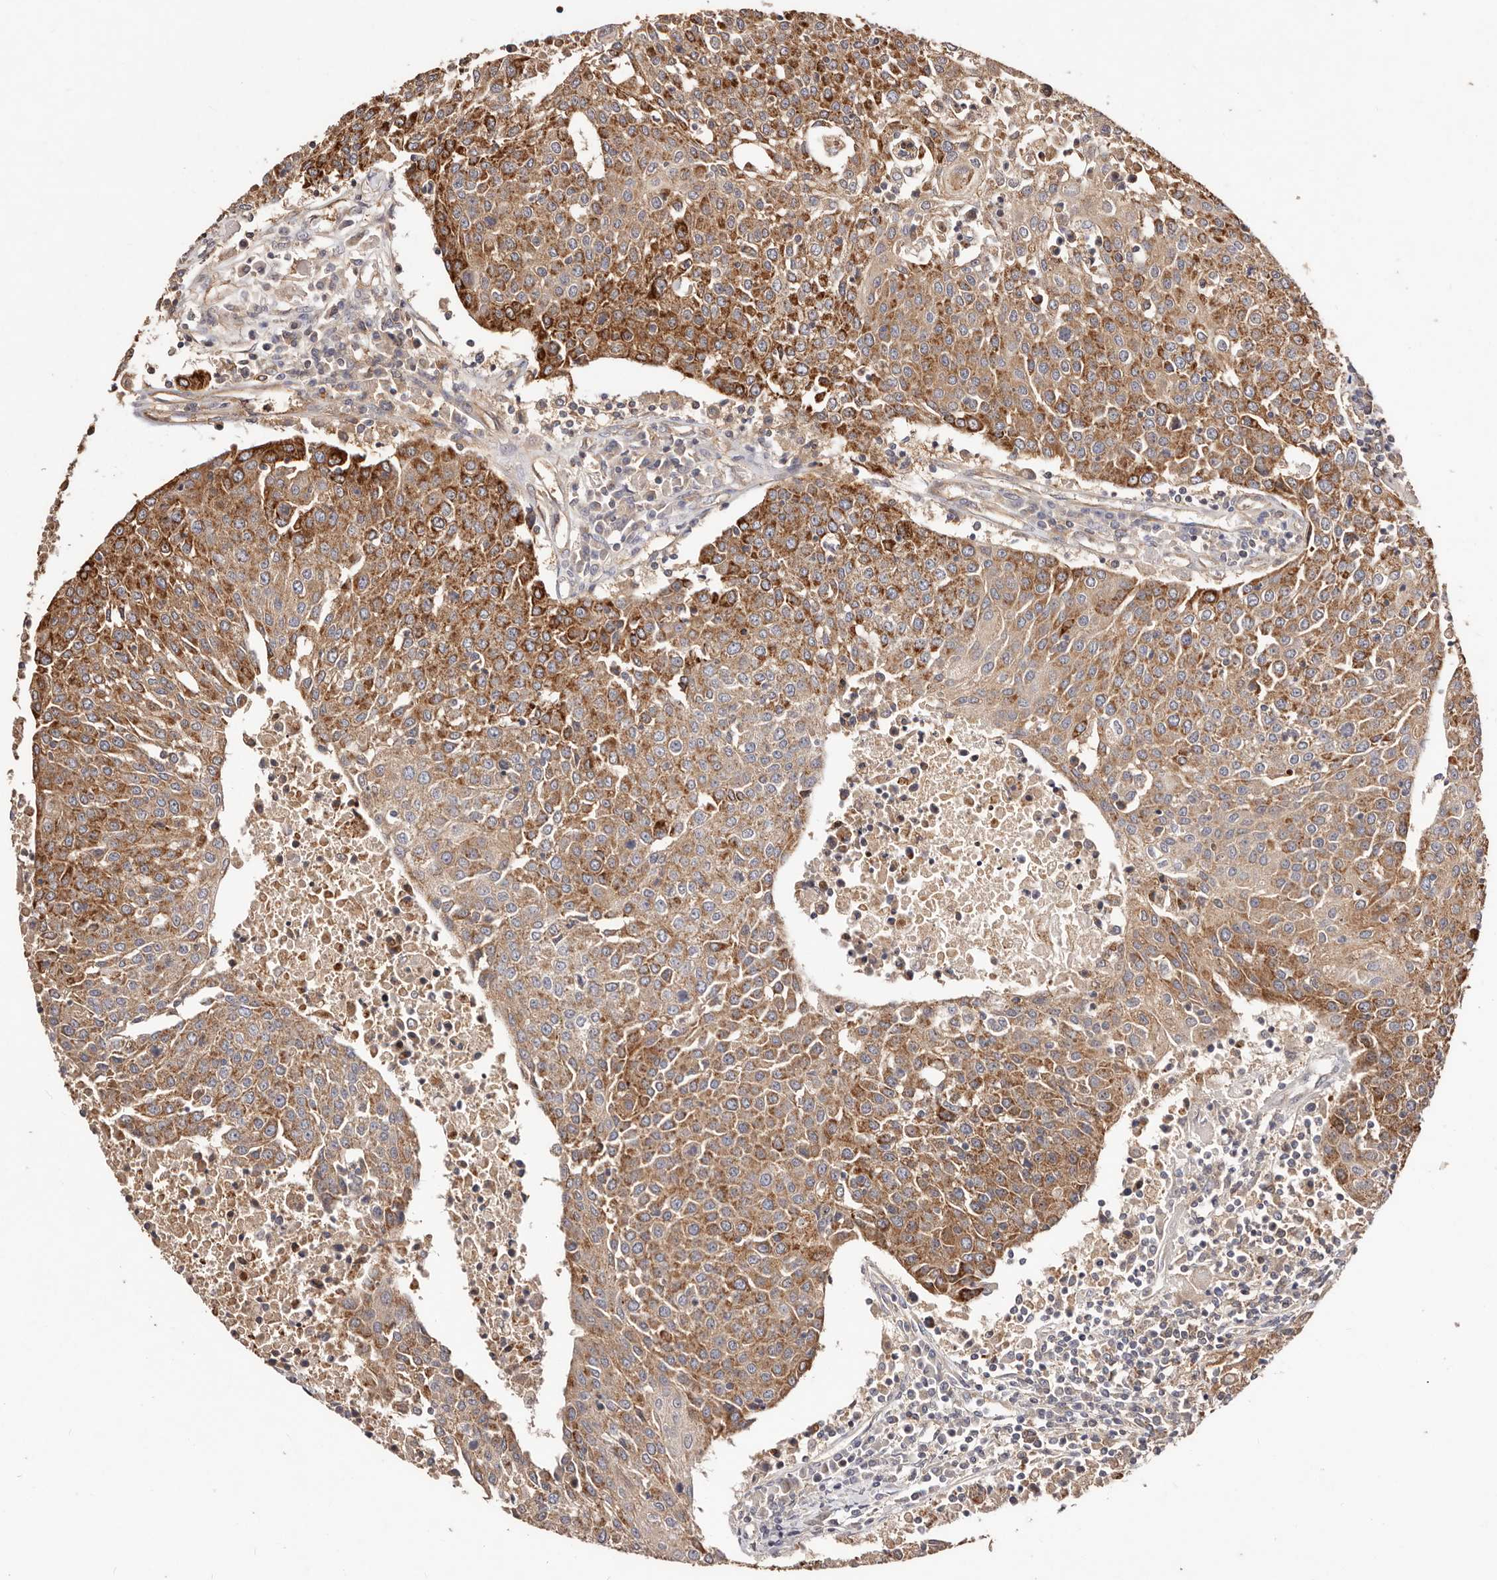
{"staining": {"intensity": "moderate", "quantity": ">75%", "location": "cytoplasmic/membranous"}, "tissue": "urothelial cancer", "cell_type": "Tumor cells", "image_type": "cancer", "snomed": [{"axis": "morphology", "description": "Urothelial carcinoma, High grade"}, {"axis": "topography", "description": "Urinary bladder"}], "caption": "Immunohistochemical staining of urothelial cancer demonstrates medium levels of moderate cytoplasmic/membranous staining in approximately >75% of tumor cells.", "gene": "CCL14", "patient": {"sex": "female", "age": 85}}